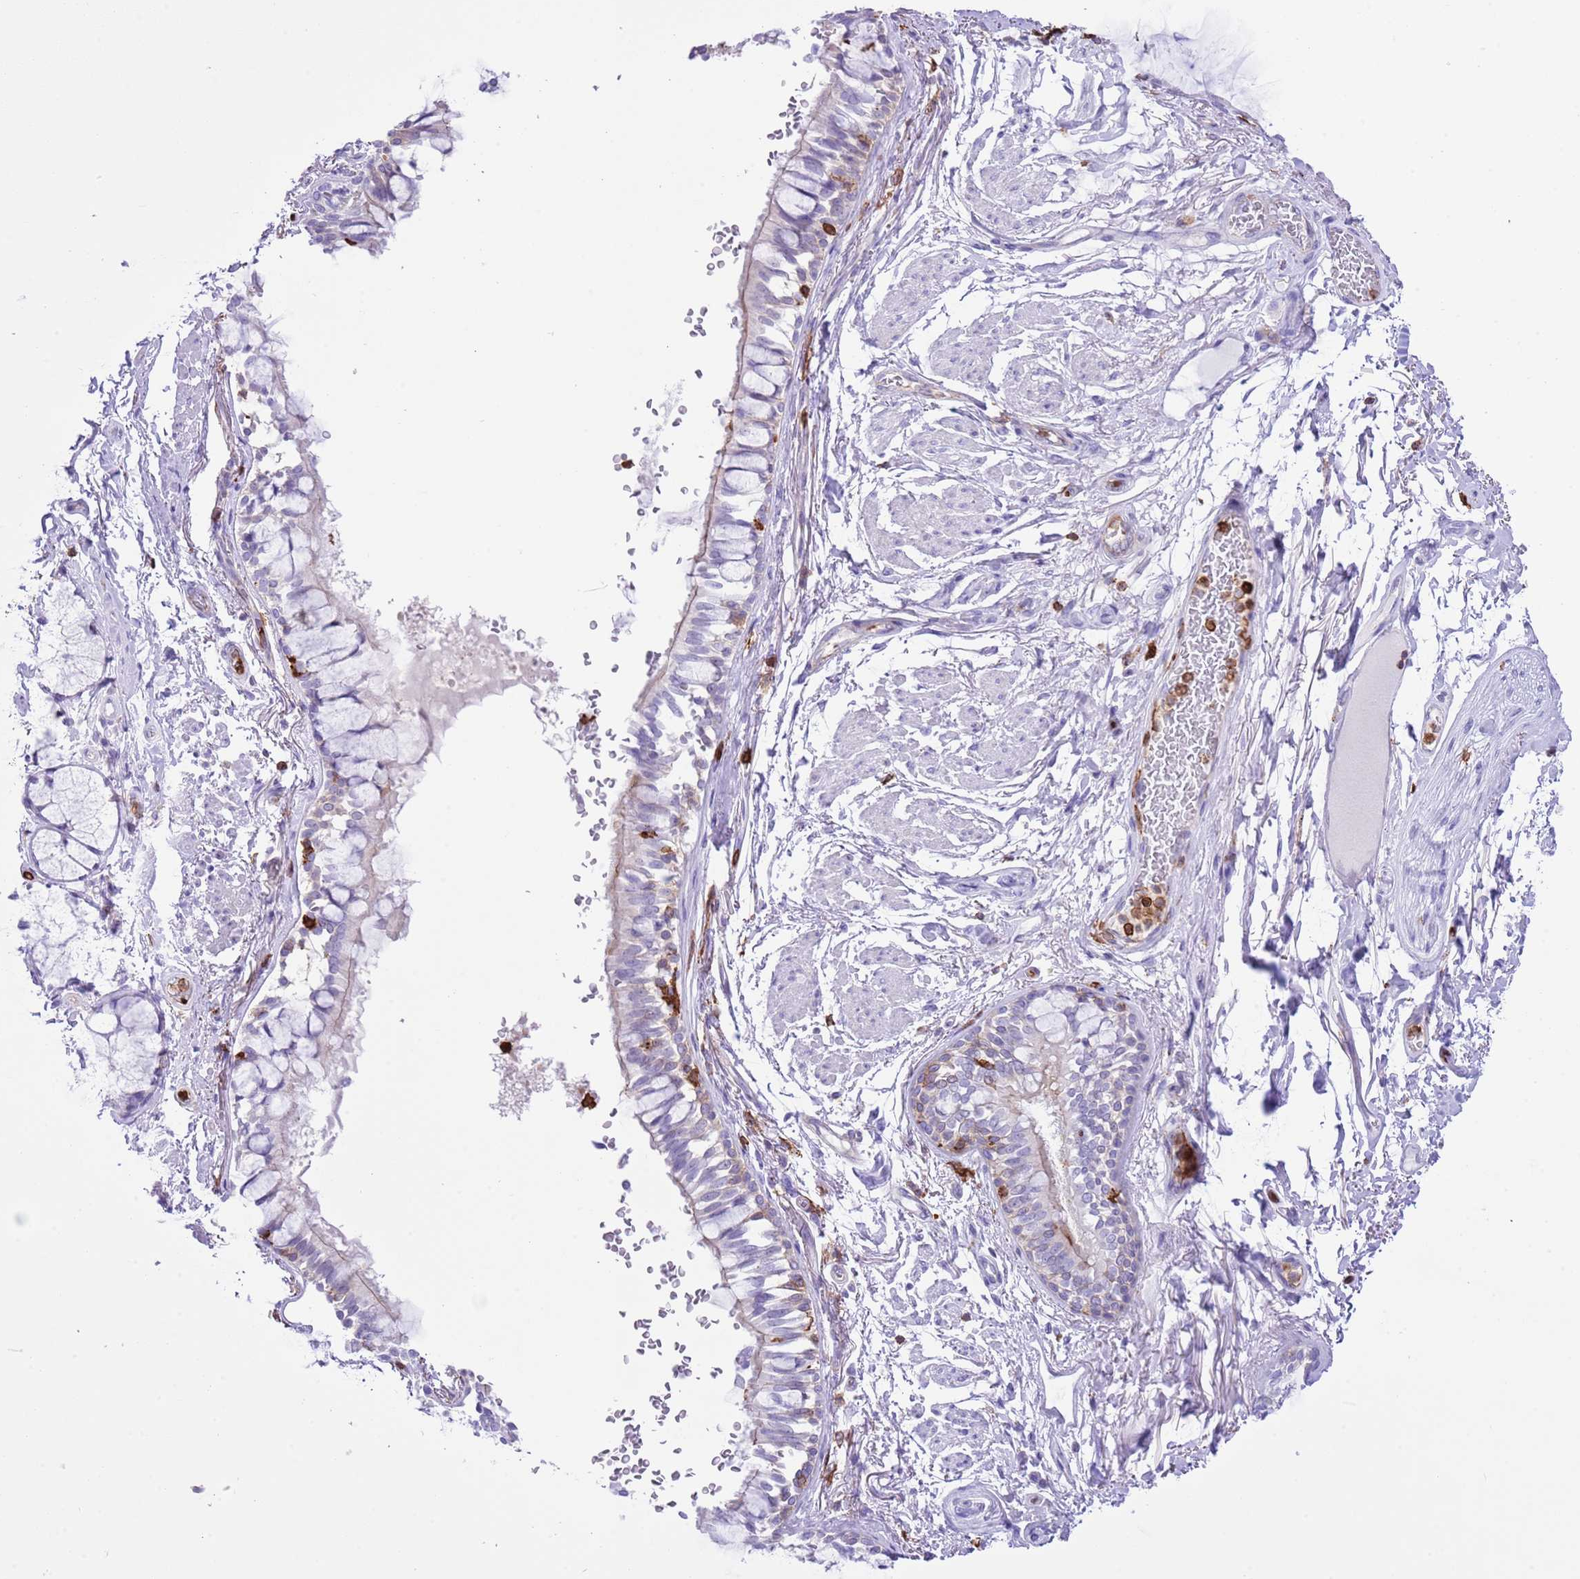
{"staining": {"intensity": "weak", "quantity": "<25%", "location": "cytoplasmic/membranous"}, "tissue": "bronchus", "cell_type": "Respiratory epithelial cells", "image_type": "normal", "snomed": [{"axis": "morphology", "description": "Normal tissue, NOS"}, {"axis": "topography", "description": "Bronchus"}], "caption": "Image shows no protein positivity in respiratory epithelial cells of benign bronchus. (DAB (3,3'-diaminobenzidine) immunohistochemistry (IHC) visualized using brightfield microscopy, high magnification).", "gene": "EFHD2", "patient": {"sex": "male", "age": 70}}